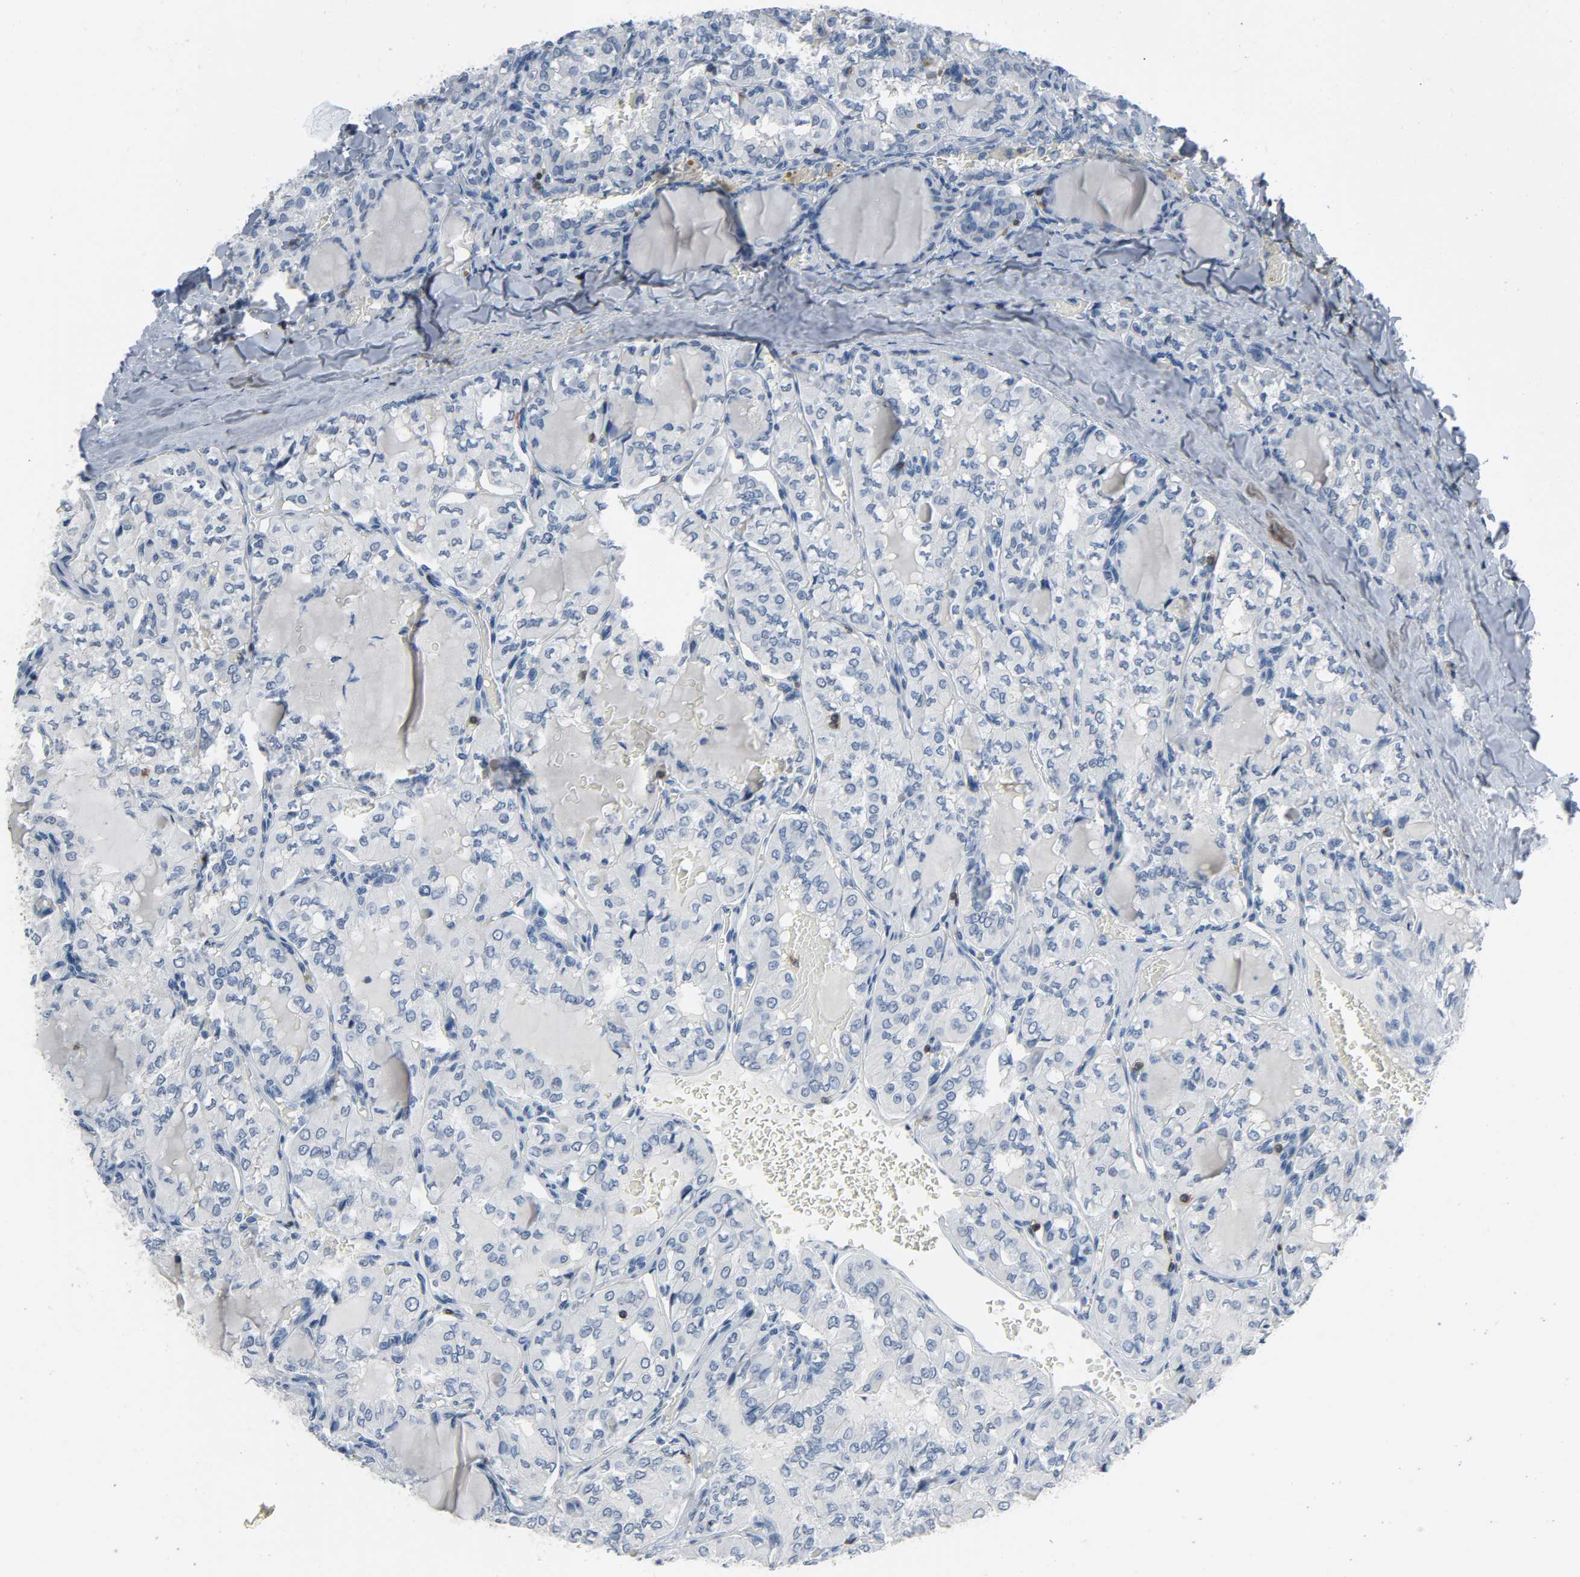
{"staining": {"intensity": "negative", "quantity": "none", "location": "none"}, "tissue": "thyroid cancer", "cell_type": "Tumor cells", "image_type": "cancer", "snomed": [{"axis": "morphology", "description": "Papillary adenocarcinoma, NOS"}, {"axis": "topography", "description": "Thyroid gland"}], "caption": "High magnification brightfield microscopy of thyroid cancer (papillary adenocarcinoma) stained with DAB (3,3'-diaminobenzidine) (brown) and counterstained with hematoxylin (blue): tumor cells show no significant positivity.", "gene": "LCK", "patient": {"sex": "male", "age": 20}}